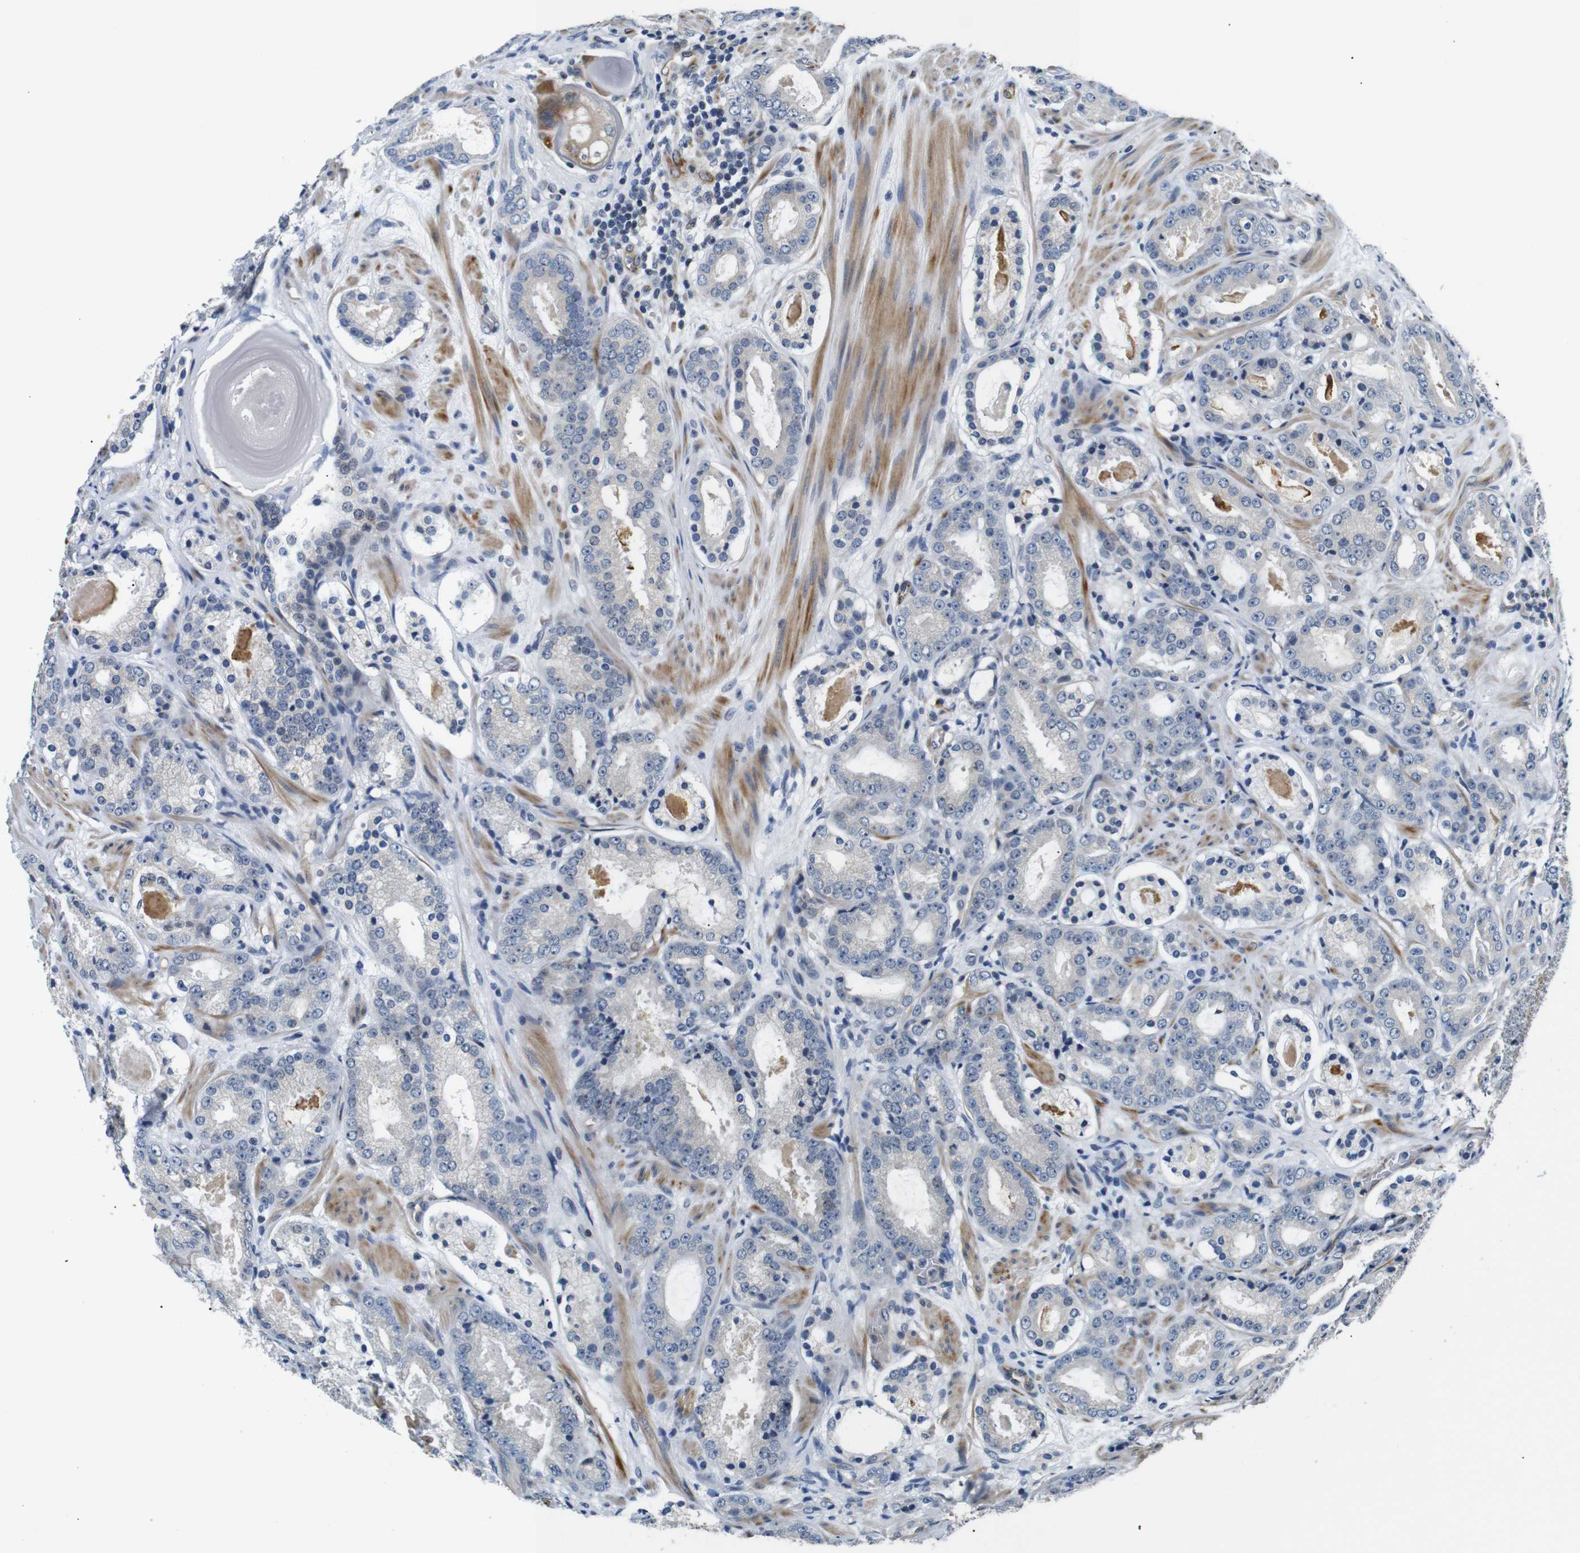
{"staining": {"intensity": "negative", "quantity": "none", "location": "none"}, "tissue": "prostate cancer", "cell_type": "Tumor cells", "image_type": "cancer", "snomed": [{"axis": "morphology", "description": "Adenocarcinoma, Low grade"}, {"axis": "topography", "description": "Prostate"}], "caption": "Prostate cancer (low-grade adenocarcinoma) stained for a protein using IHC reveals no staining tumor cells.", "gene": "TAFA1", "patient": {"sex": "male", "age": 69}}